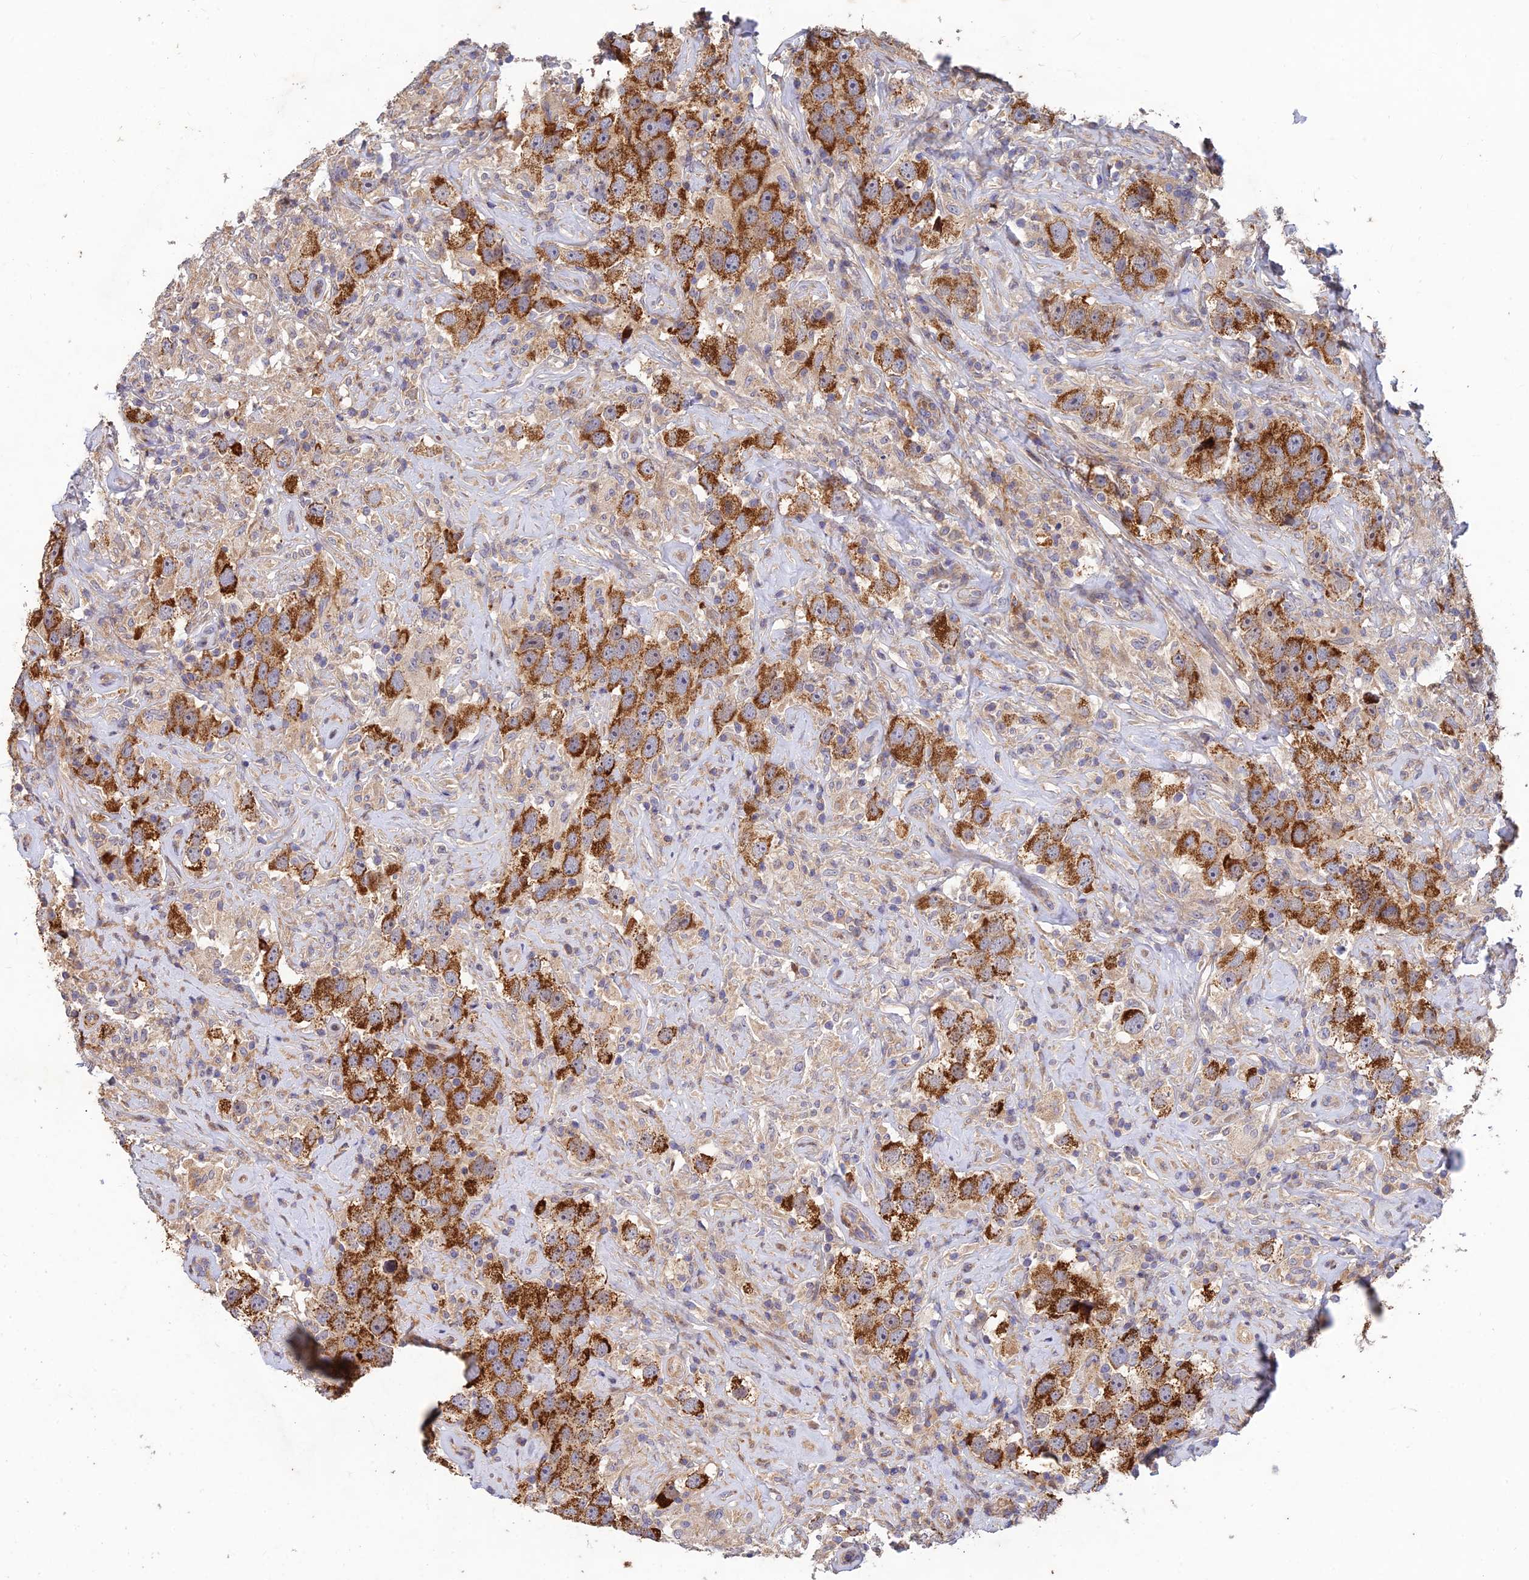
{"staining": {"intensity": "strong", "quantity": ">75%", "location": "cytoplasmic/membranous"}, "tissue": "testis cancer", "cell_type": "Tumor cells", "image_type": "cancer", "snomed": [{"axis": "morphology", "description": "Seminoma, NOS"}, {"axis": "topography", "description": "Testis"}], "caption": "Strong cytoplasmic/membranous protein expression is present in approximately >75% of tumor cells in seminoma (testis). Using DAB (brown) and hematoxylin (blue) stains, captured at high magnification using brightfield microscopy.", "gene": "RELCH", "patient": {"sex": "male", "age": 49}}